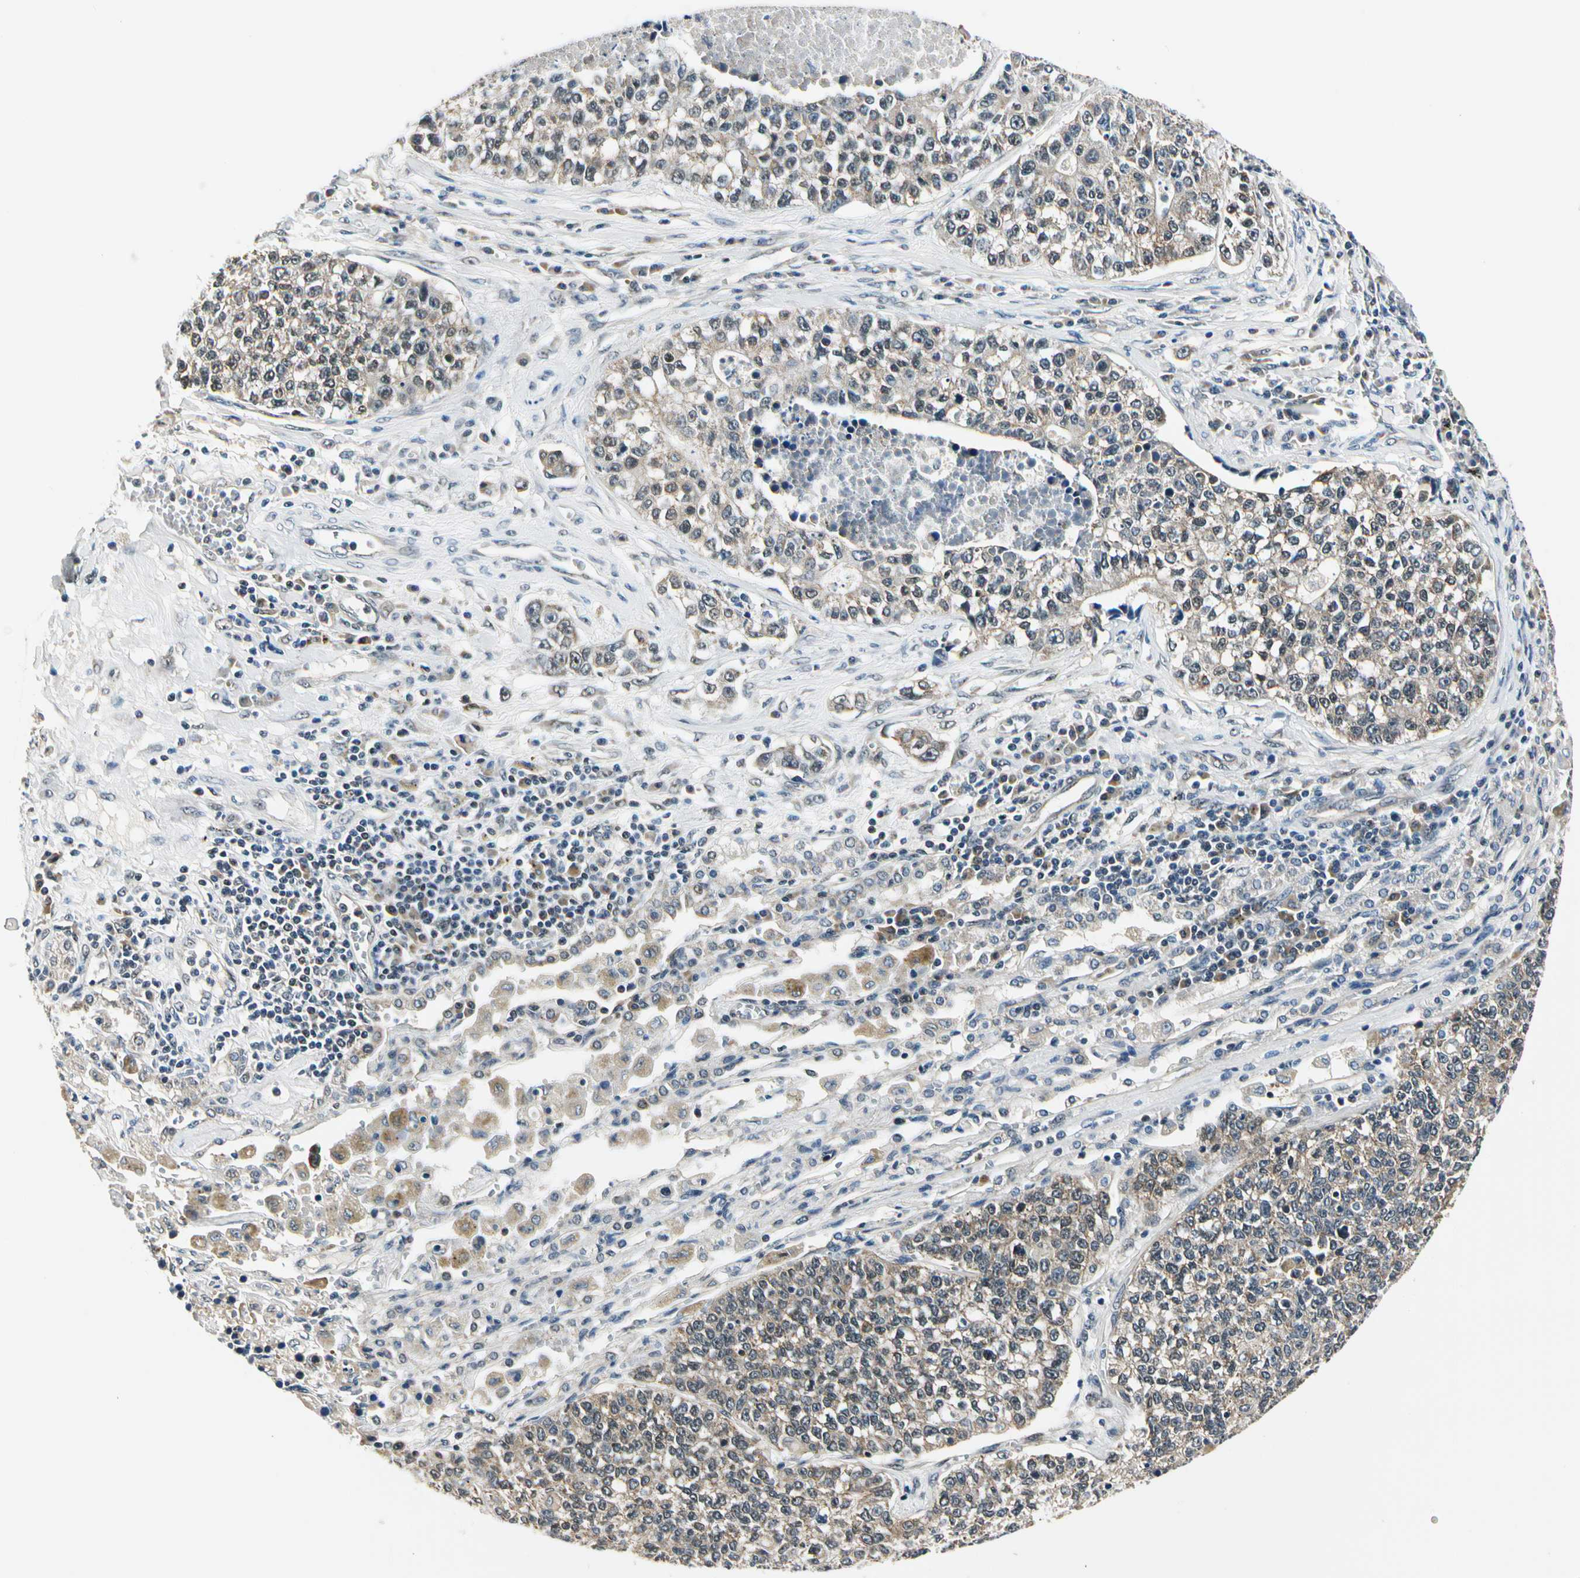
{"staining": {"intensity": "moderate", "quantity": ">75%", "location": "cytoplasmic/membranous"}, "tissue": "lung cancer", "cell_type": "Tumor cells", "image_type": "cancer", "snomed": [{"axis": "morphology", "description": "Adenocarcinoma, NOS"}, {"axis": "topography", "description": "Lung"}], "caption": "Immunohistochemical staining of adenocarcinoma (lung) exhibits medium levels of moderate cytoplasmic/membranous positivity in approximately >75% of tumor cells.", "gene": "PDK2", "patient": {"sex": "male", "age": 49}}